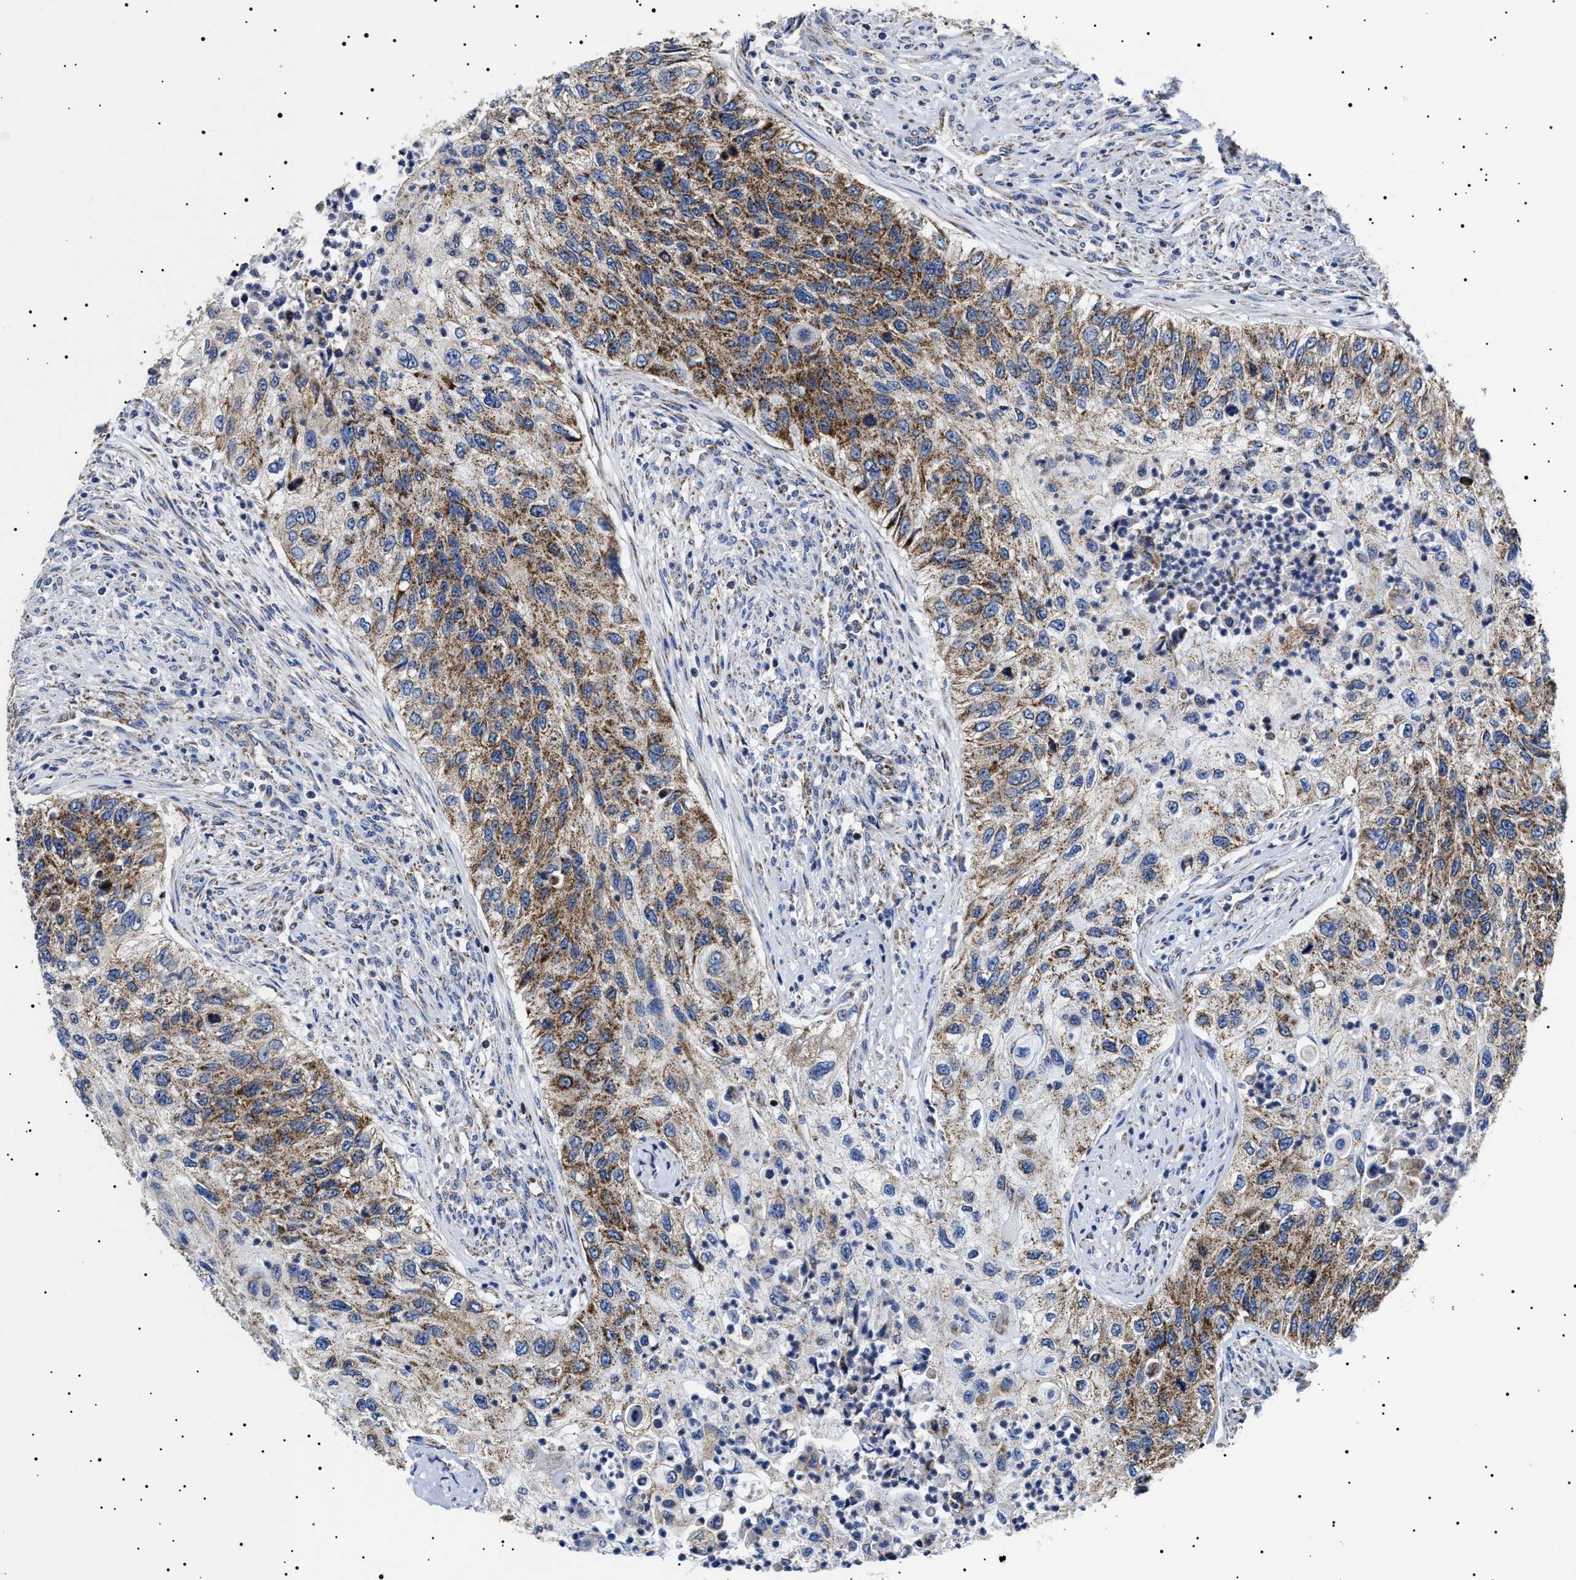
{"staining": {"intensity": "moderate", "quantity": ">75%", "location": "cytoplasmic/membranous"}, "tissue": "urothelial cancer", "cell_type": "Tumor cells", "image_type": "cancer", "snomed": [{"axis": "morphology", "description": "Urothelial carcinoma, High grade"}, {"axis": "topography", "description": "Urinary bladder"}], "caption": "Immunohistochemical staining of human urothelial cancer exhibits moderate cytoplasmic/membranous protein positivity in about >75% of tumor cells.", "gene": "CHRDL2", "patient": {"sex": "female", "age": 60}}